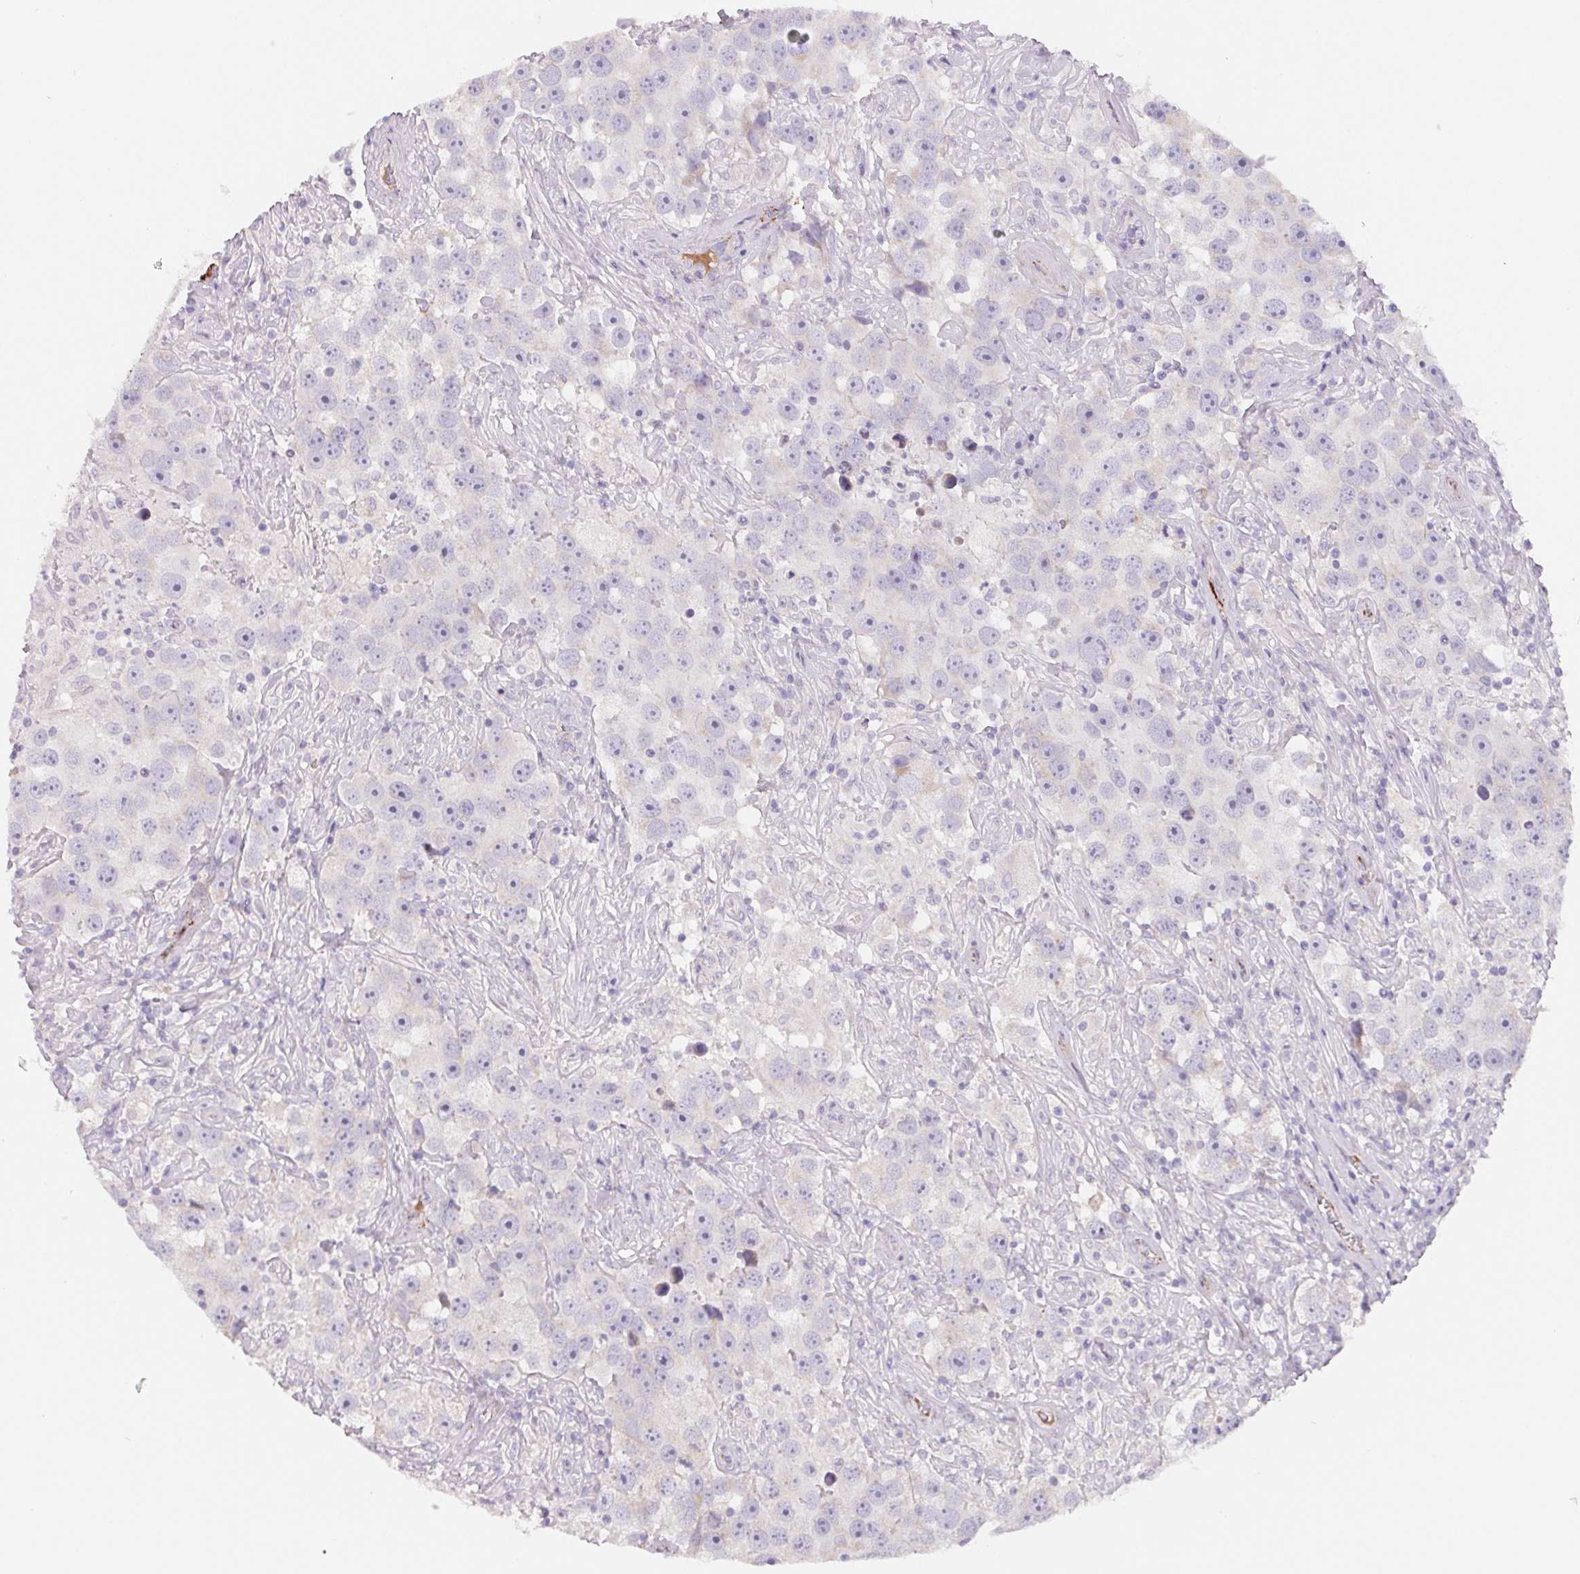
{"staining": {"intensity": "negative", "quantity": "none", "location": "none"}, "tissue": "testis cancer", "cell_type": "Tumor cells", "image_type": "cancer", "snomed": [{"axis": "morphology", "description": "Seminoma, NOS"}, {"axis": "topography", "description": "Testis"}], "caption": "This is a micrograph of IHC staining of testis seminoma, which shows no staining in tumor cells.", "gene": "LPA", "patient": {"sex": "male", "age": 49}}